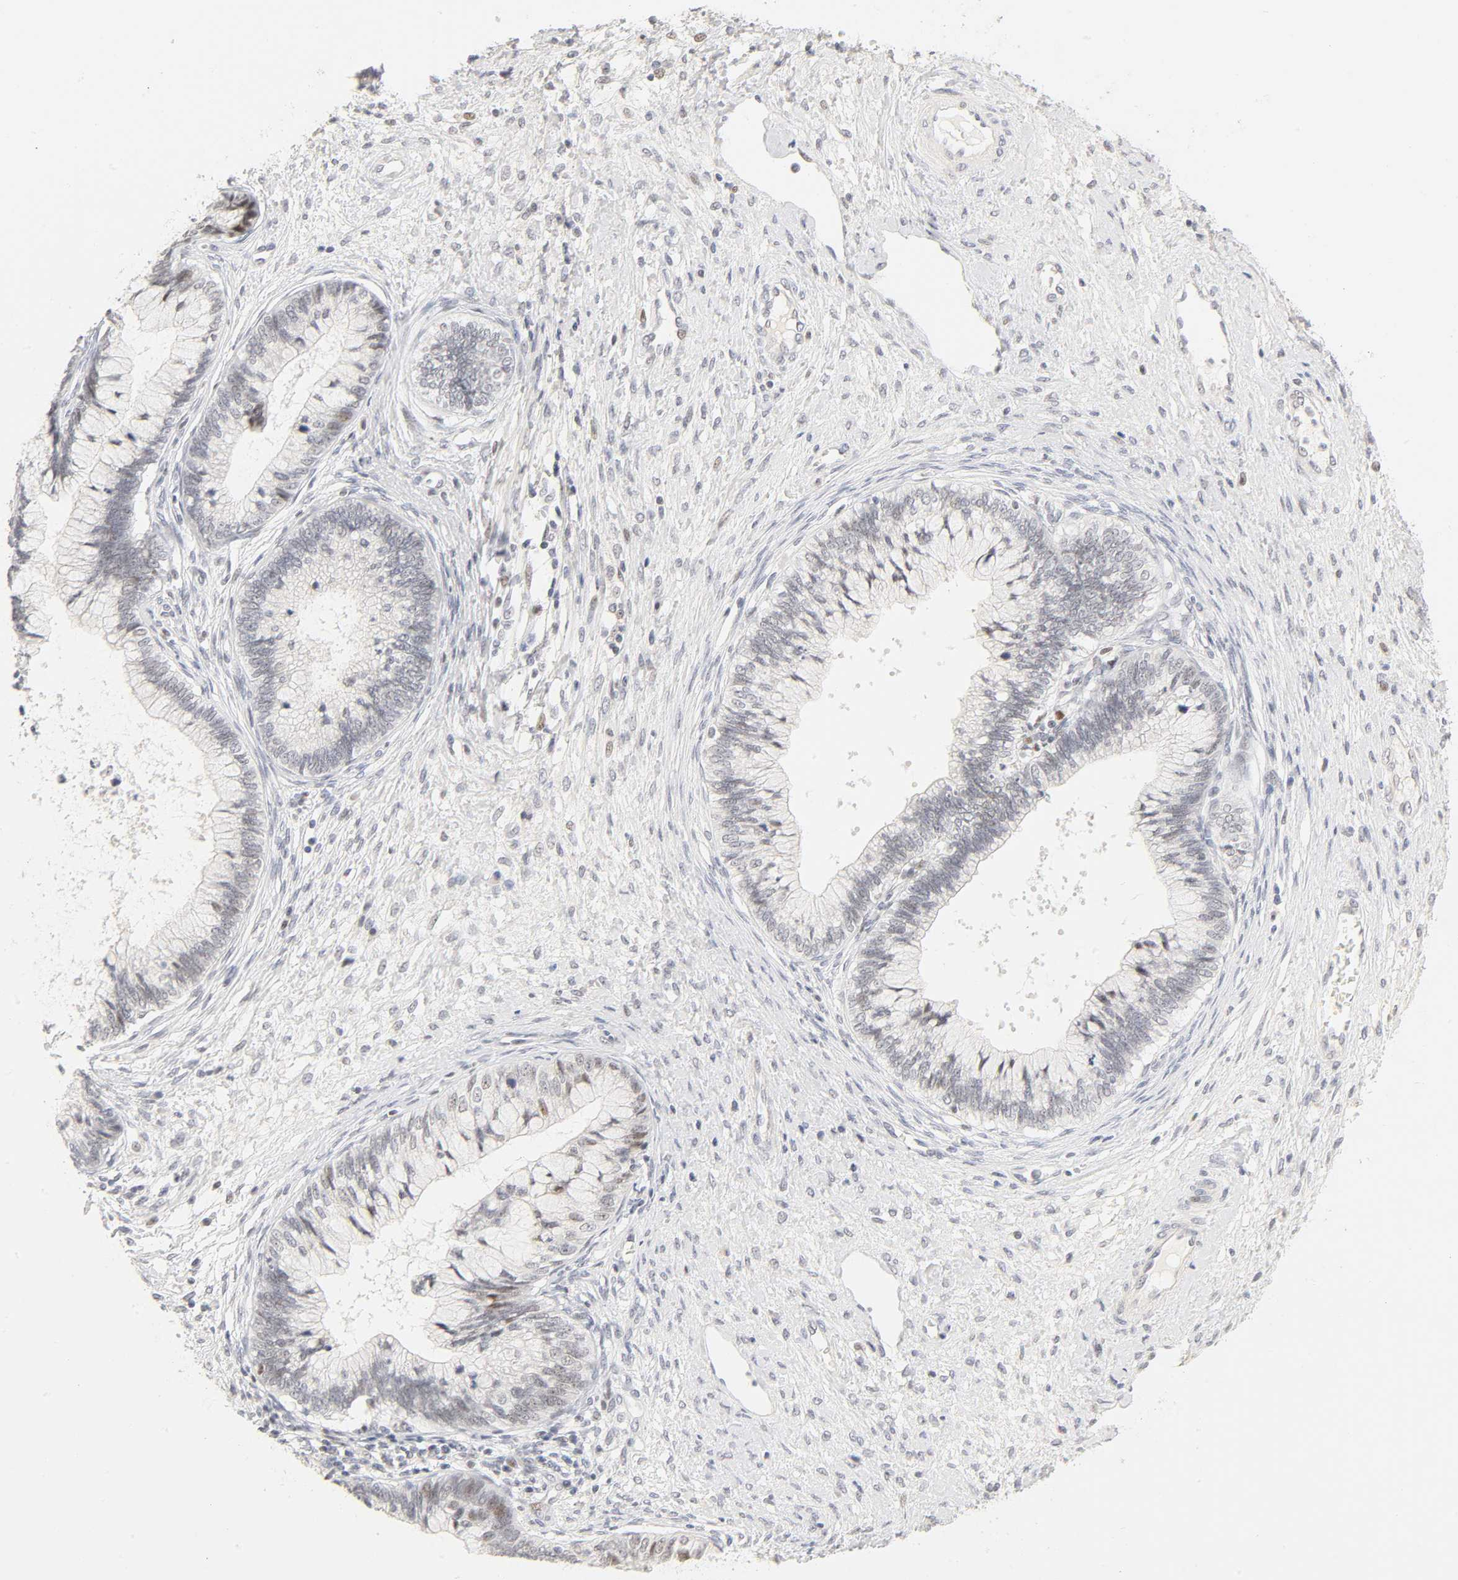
{"staining": {"intensity": "weak", "quantity": "<25%", "location": "nuclear"}, "tissue": "cervical cancer", "cell_type": "Tumor cells", "image_type": "cancer", "snomed": [{"axis": "morphology", "description": "Adenocarcinoma, NOS"}, {"axis": "topography", "description": "Cervix"}], "caption": "The histopathology image exhibits no staining of tumor cells in adenocarcinoma (cervical).", "gene": "MNAT1", "patient": {"sex": "female", "age": 44}}